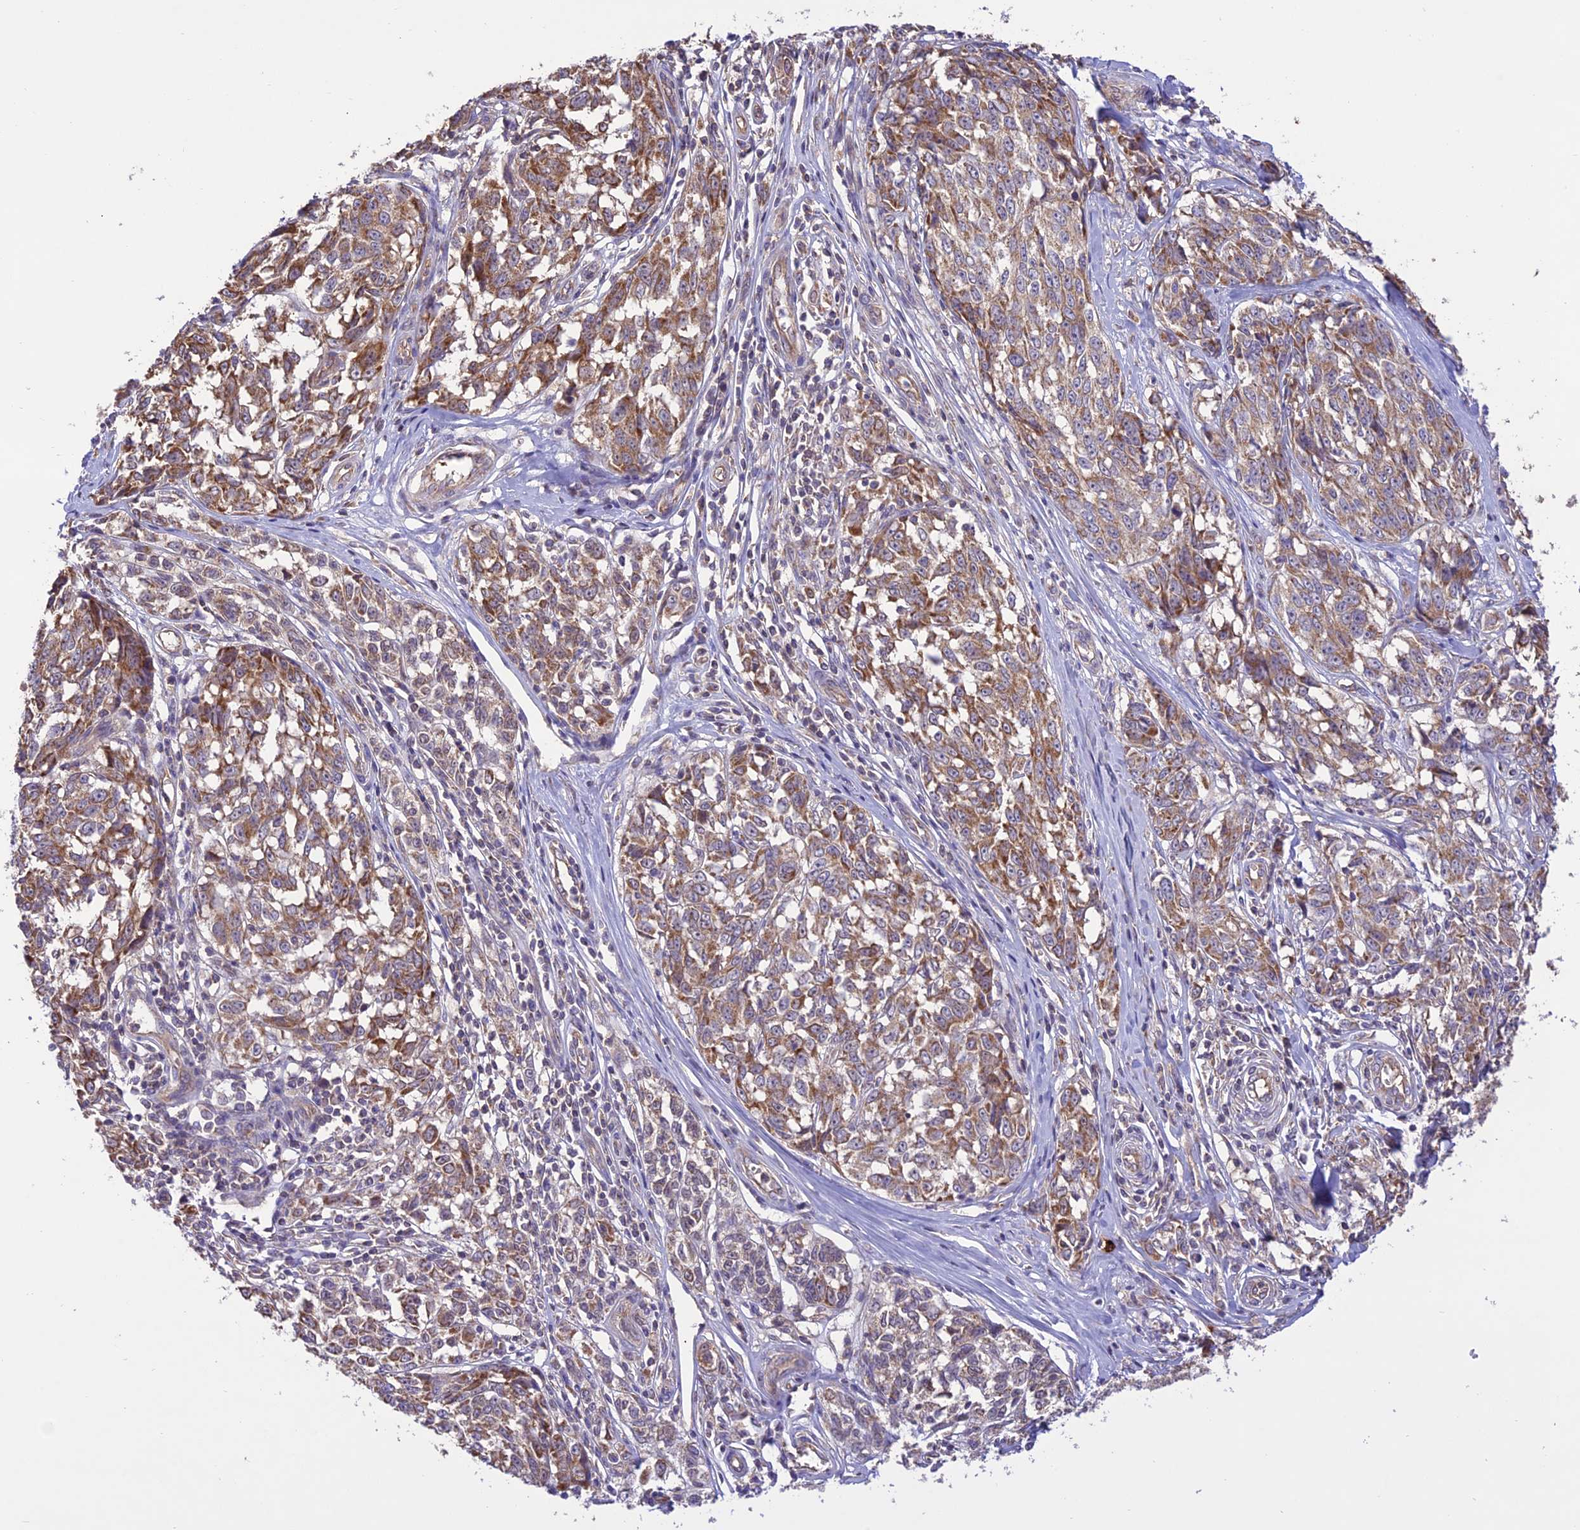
{"staining": {"intensity": "moderate", "quantity": ">75%", "location": "cytoplasmic/membranous"}, "tissue": "melanoma", "cell_type": "Tumor cells", "image_type": "cancer", "snomed": [{"axis": "morphology", "description": "Malignant melanoma, NOS"}, {"axis": "topography", "description": "Skin"}], "caption": "The immunohistochemical stain labels moderate cytoplasmic/membranous expression in tumor cells of melanoma tissue.", "gene": "NDUFAF1", "patient": {"sex": "female", "age": 64}}